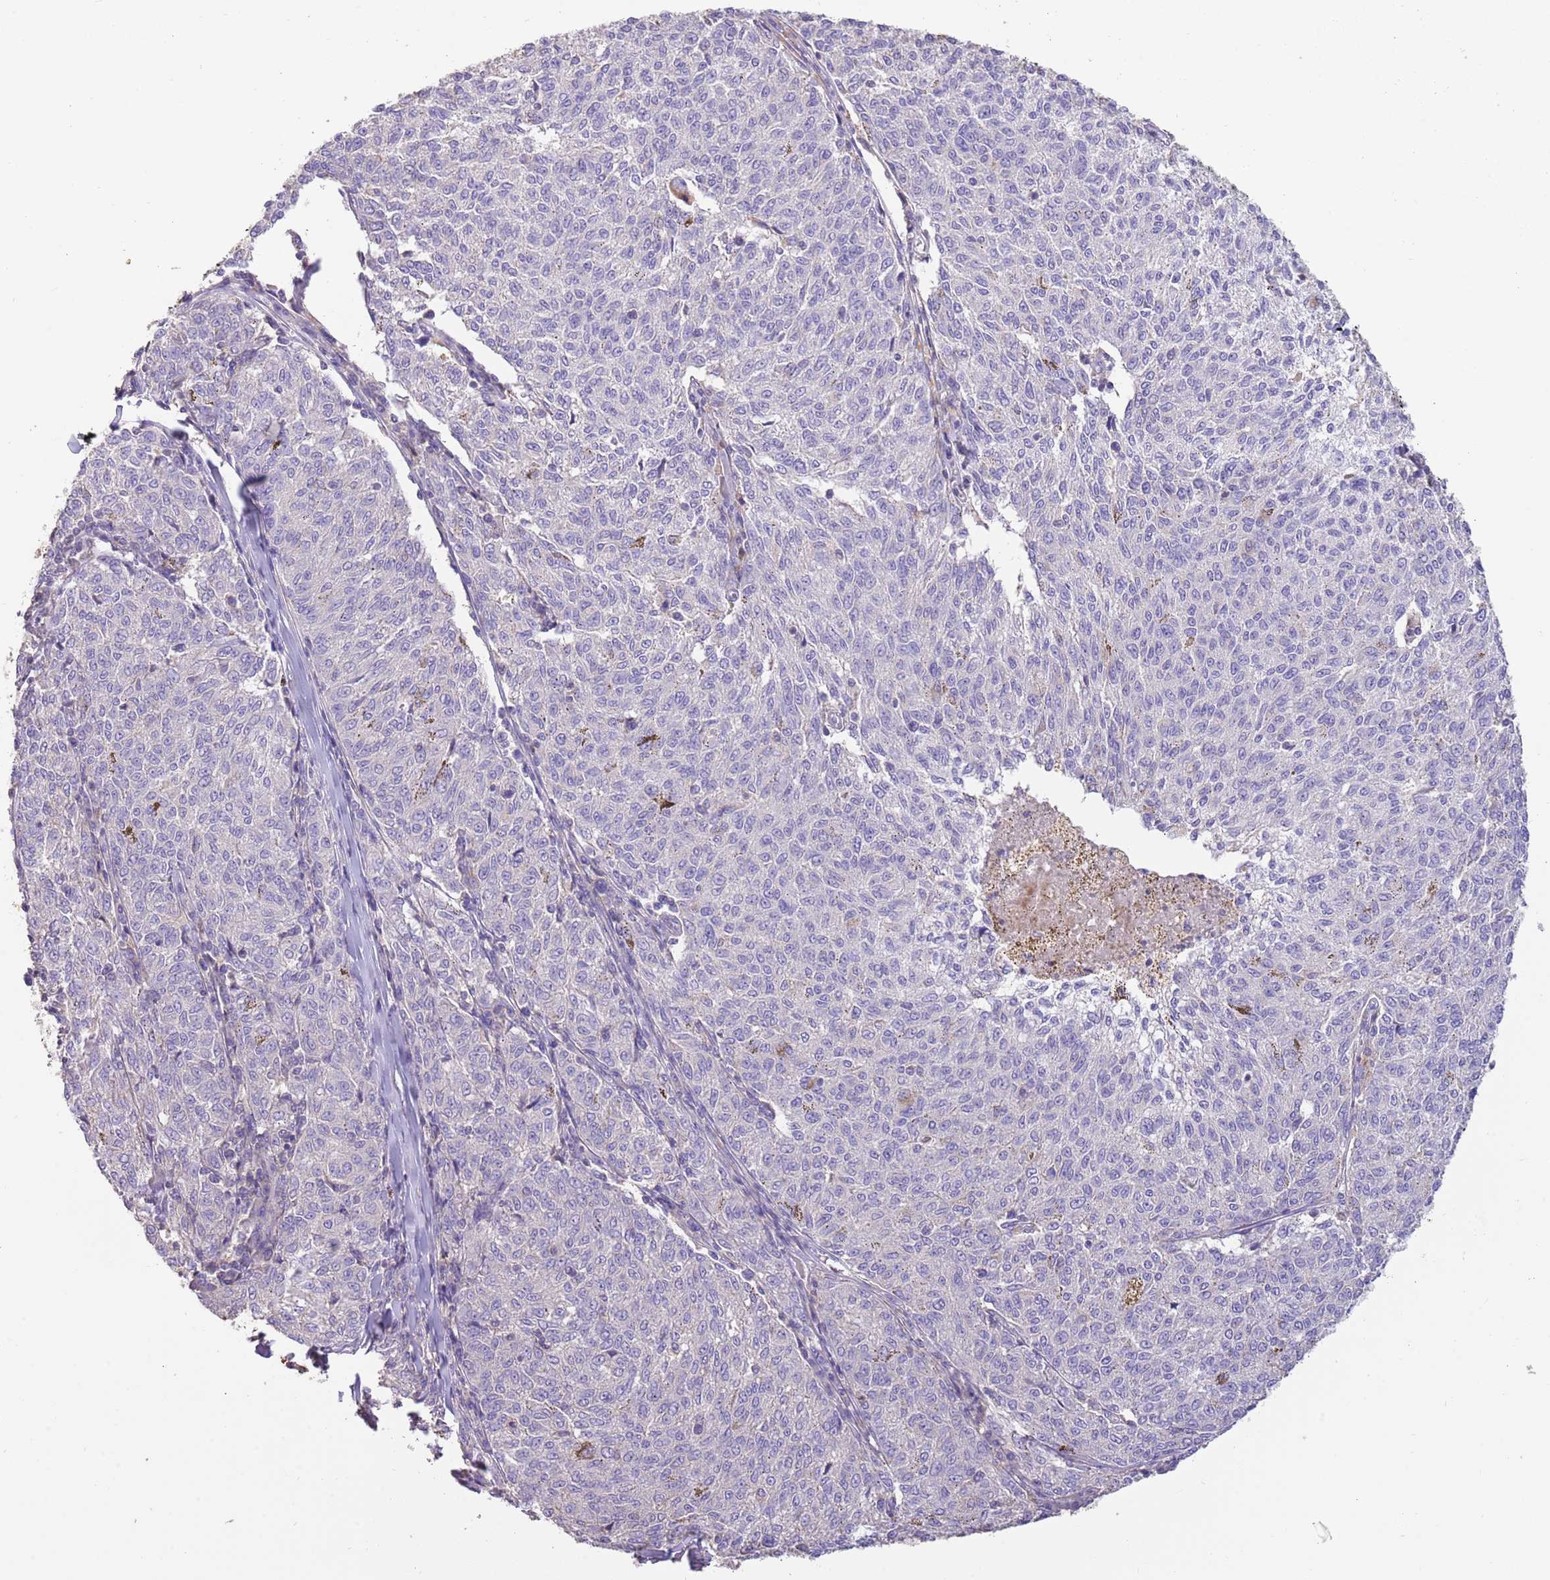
{"staining": {"intensity": "negative", "quantity": "none", "location": "none"}, "tissue": "melanoma", "cell_type": "Tumor cells", "image_type": "cancer", "snomed": [{"axis": "morphology", "description": "Malignant melanoma, NOS"}, {"axis": "topography", "description": "Skin"}], "caption": "Histopathology image shows no protein expression in tumor cells of malignant melanoma tissue.", "gene": "SFTPA1", "patient": {"sex": "female", "age": 72}}